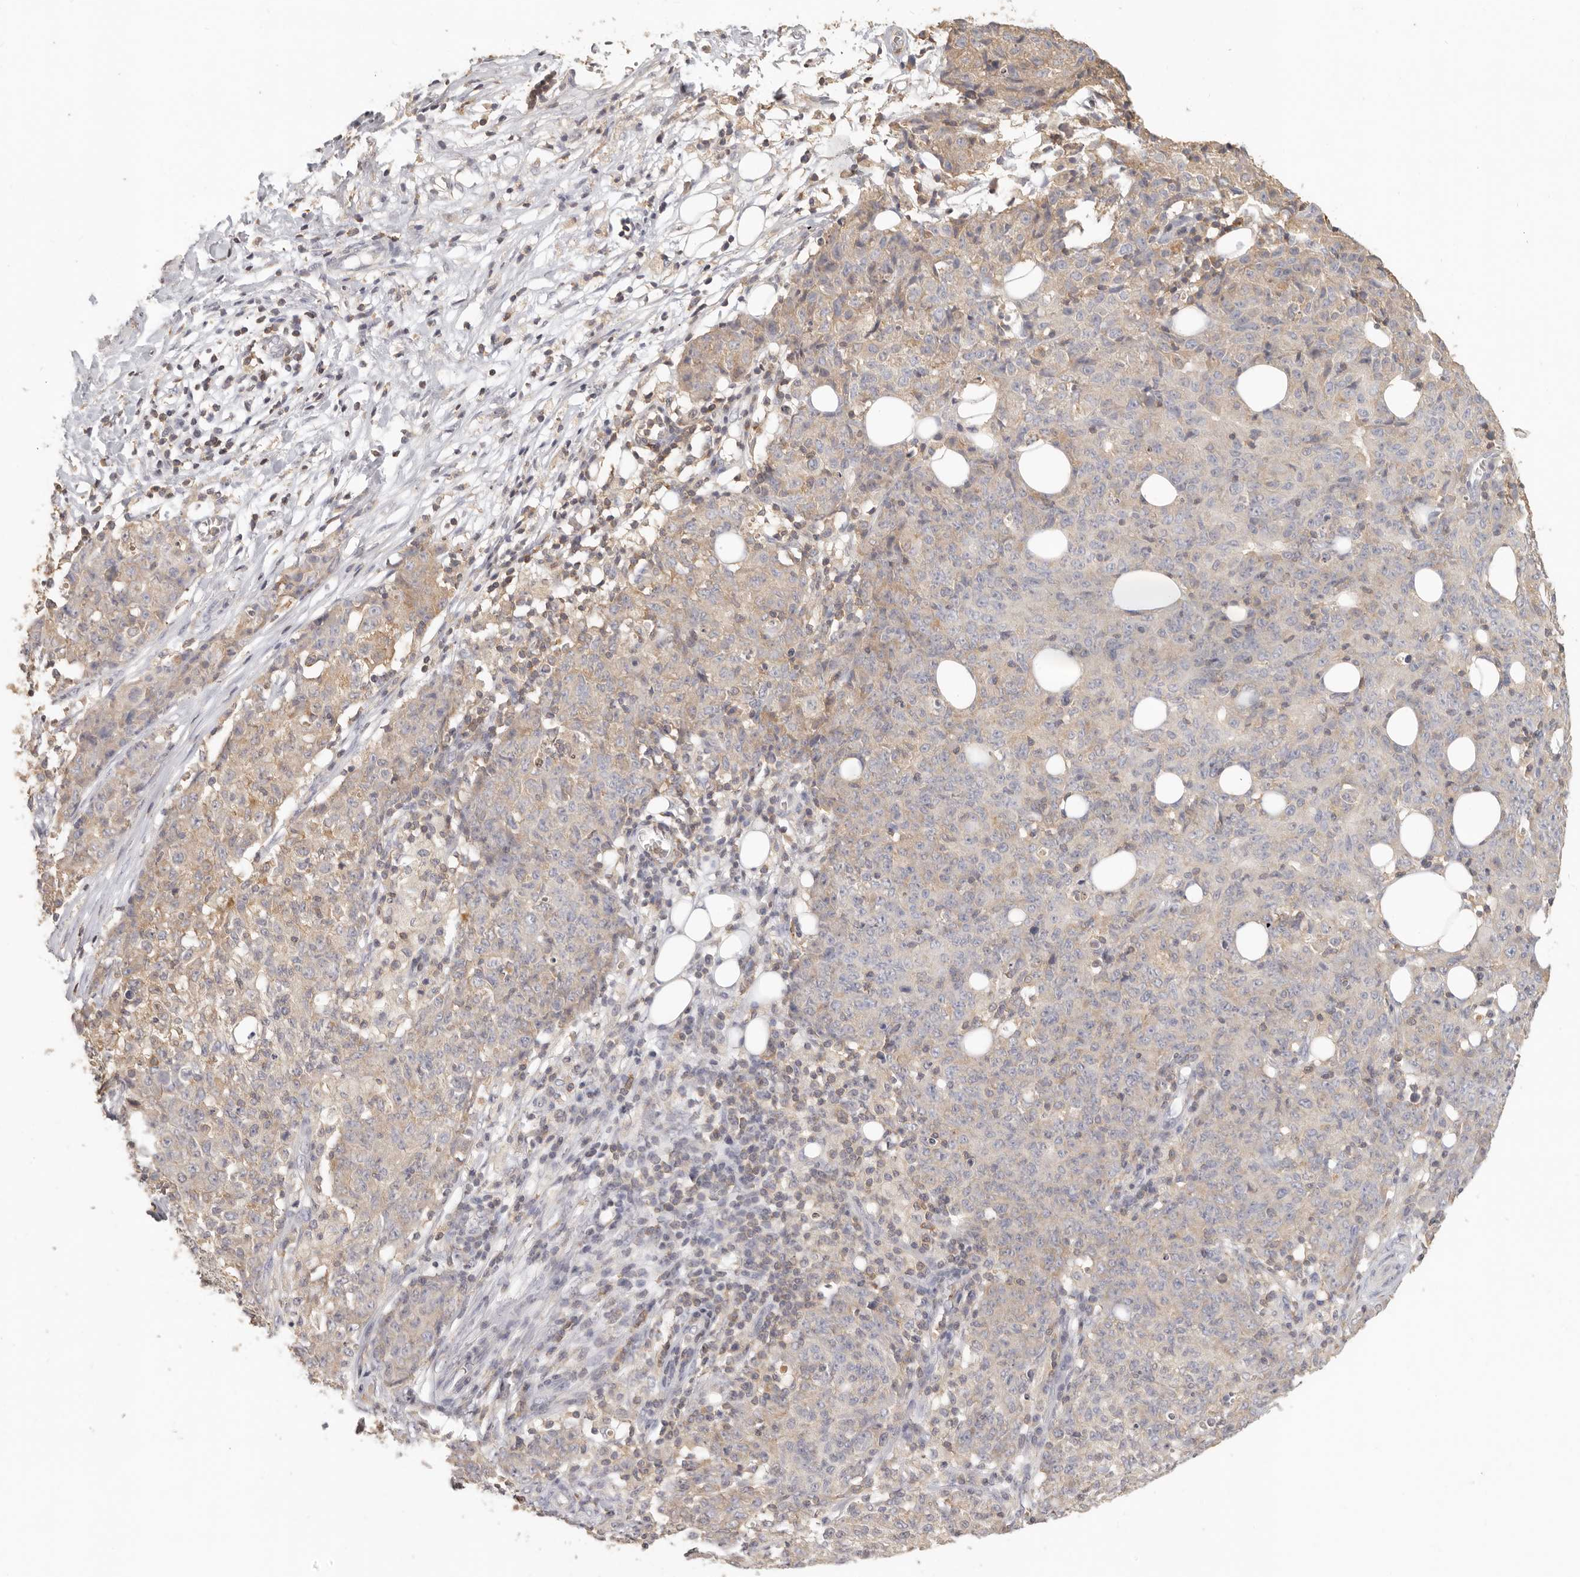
{"staining": {"intensity": "weak", "quantity": "25%-75%", "location": "cytoplasmic/membranous"}, "tissue": "ovarian cancer", "cell_type": "Tumor cells", "image_type": "cancer", "snomed": [{"axis": "morphology", "description": "Carcinoma, endometroid"}, {"axis": "topography", "description": "Ovary"}], "caption": "IHC (DAB (3,3'-diaminobenzidine)) staining of ovarian endometroid carcinoma shows weak cytoplasmic/membranous protein staining in approximately 25%-75% of tumor cells.", "gene": "CSK", "patient": {"sex": "female", "age": 42}}